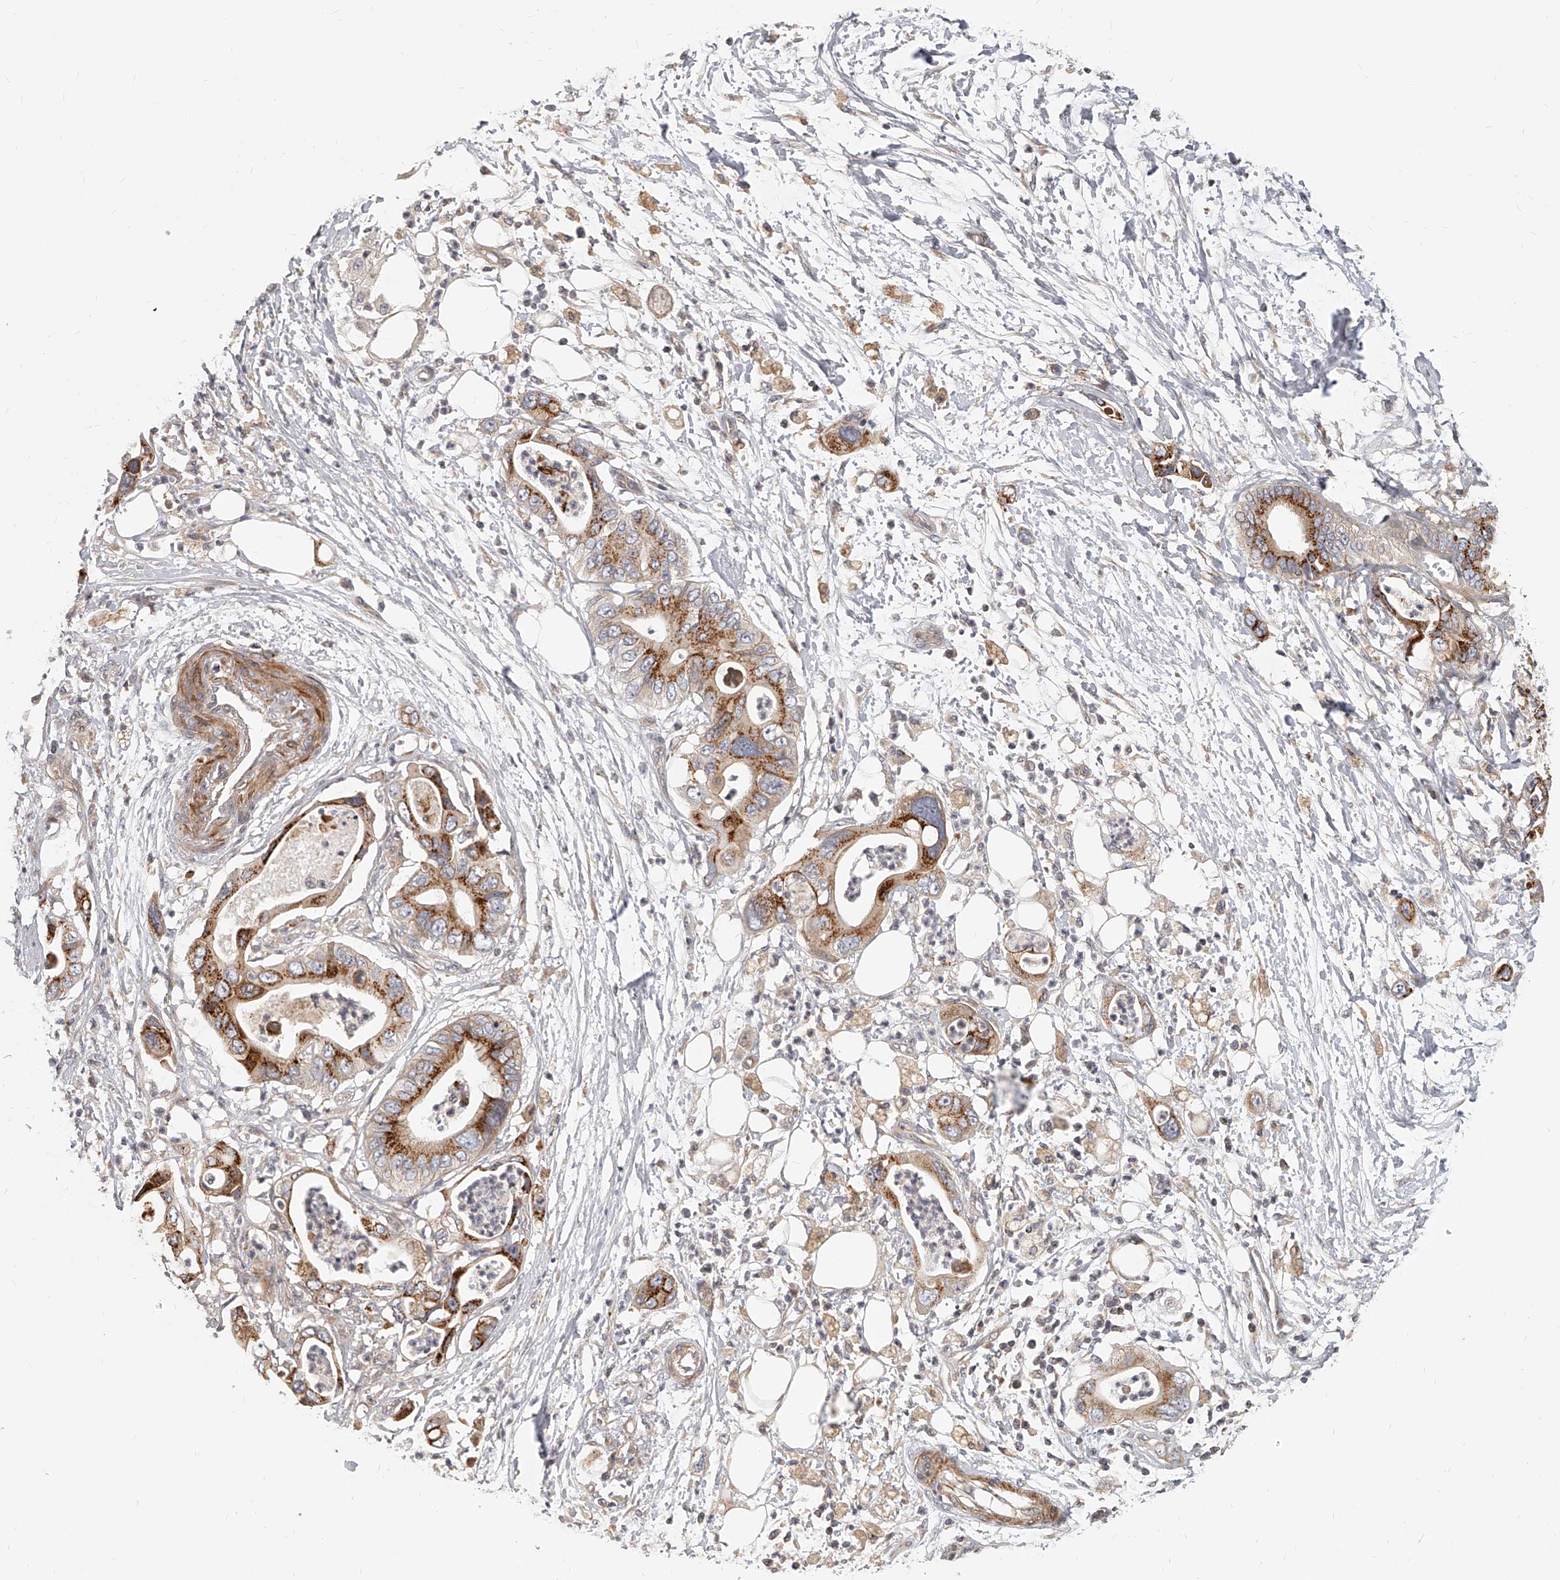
{"staining": {"intensity": "moderate", "quantity": ">75%", "location": "cytoplasmic/membranous"}, "tissue": "pancreatic cancer", "cell_type": "Tumor cells", "image_type": "cancer", "snomed": [{"axis": "morphology", "description": "Adenocarcinoma, NOS"}, {"axis": "topography", "description": "Pancreas"}], "caption": "Immunohistochemistry histopathology image of human pancreatic cancer (adenocarcinoma) stained for a protein (brown), which reveals medium levels of moderate cytoplasmic/membranous staining in approximately >75% of tumor cells.", "gene": "SLC37A1", "patient": {"sex": "male", "age": 66}}